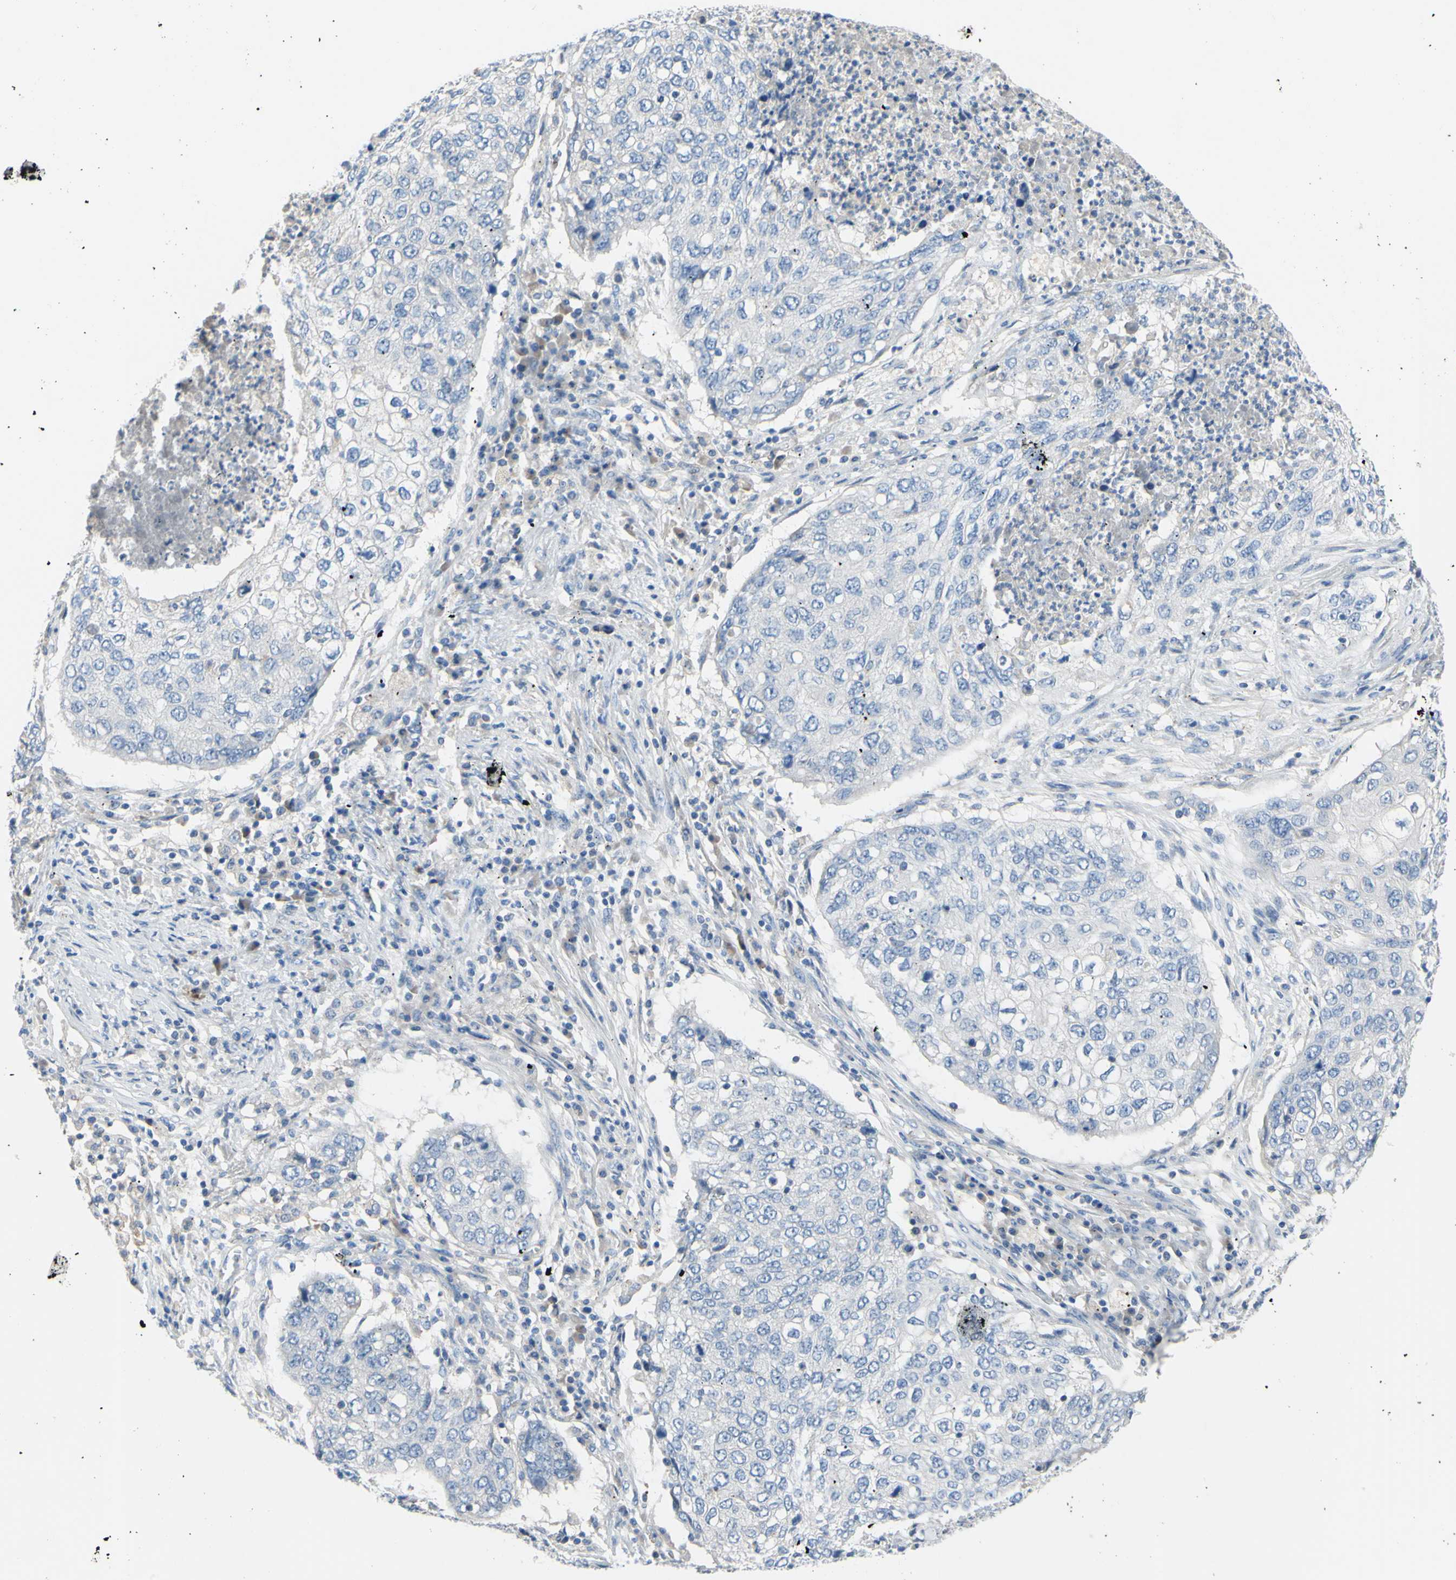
{"staining": {"intensity": "negative", "quantity": "none", "location": "none"}, "tissue": "lung cancer", "cell_type": "Tumor cells", "image_type": "cancer", "snomed": [{"axis": "morphology", "description": "Squamous cell carcinoma, NOS"}, {"axis": "topography", "description": "Lung"}], "caption": "Immunohistochemistry (IHC) histopathology image of human squamous cell carcinoma (lung) stained for a protein (brown), which shows no expression in tumor cells. (Stains: DAB (3,3'-diaminobenzidine) immunohistochemistry (IHC) with hematoxylin counter stain, Microscopy: brightfield microscopy at high magnification).", "gene": "TMEM59L", "patient": {"sex": "female", "age": 63}}